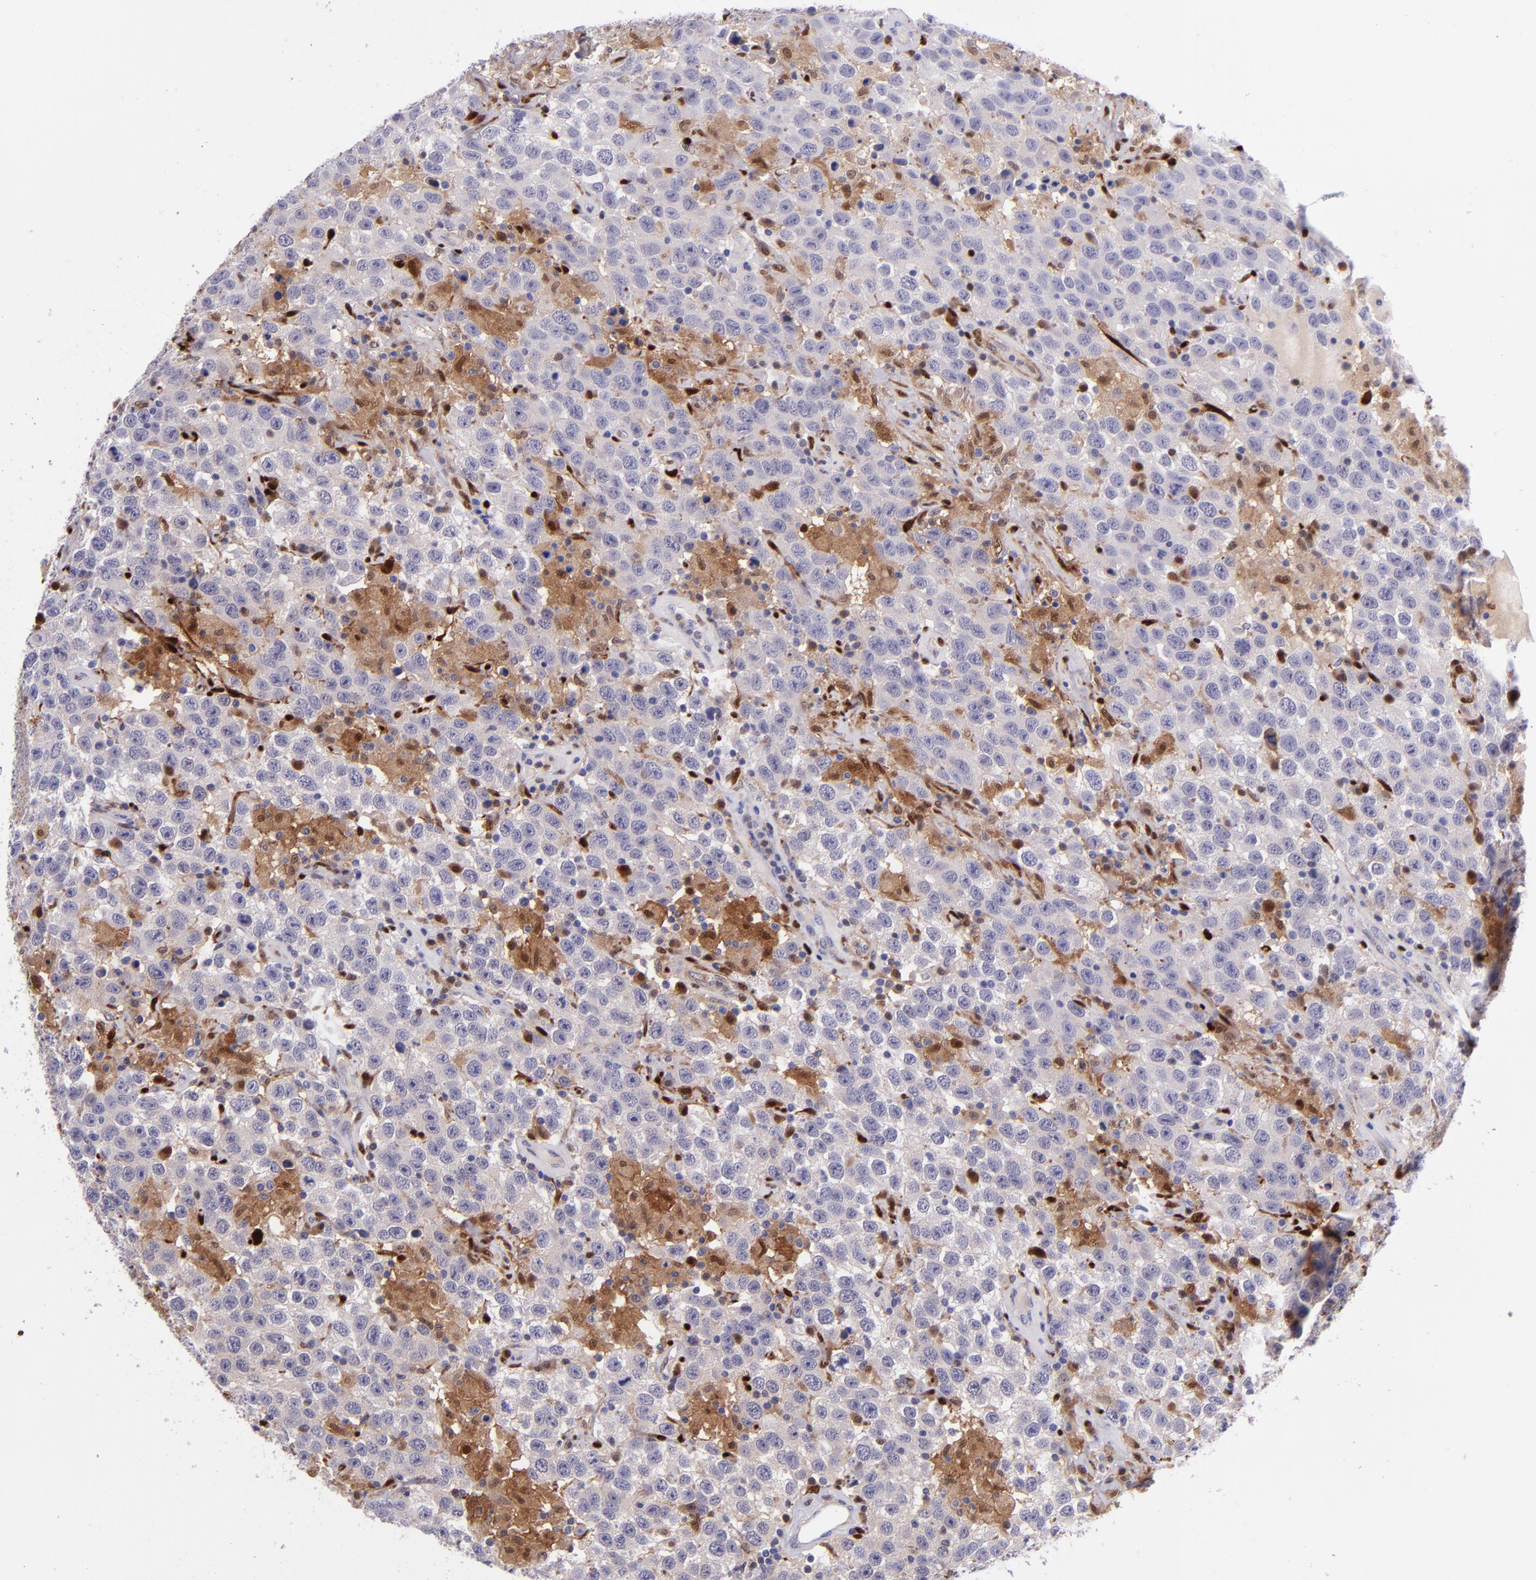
{"staining": {"intensity": "negative", "quantity": "none", "location": "none"}, "tissue": "testis cancer", "cell_type": "Tumor cells", "image_type": "cancer", "snomed": [{"axis": "morphology", "description": "Seminoma, NOS"}, {"axis": "topography", "description": "Testis"}], "caption": "A photomicrograph of testis cancer stained for a protein shows no brown staining in tumor cells.", "gene": "LGALS1", "patient": {"sex": "male", "age": 41}}